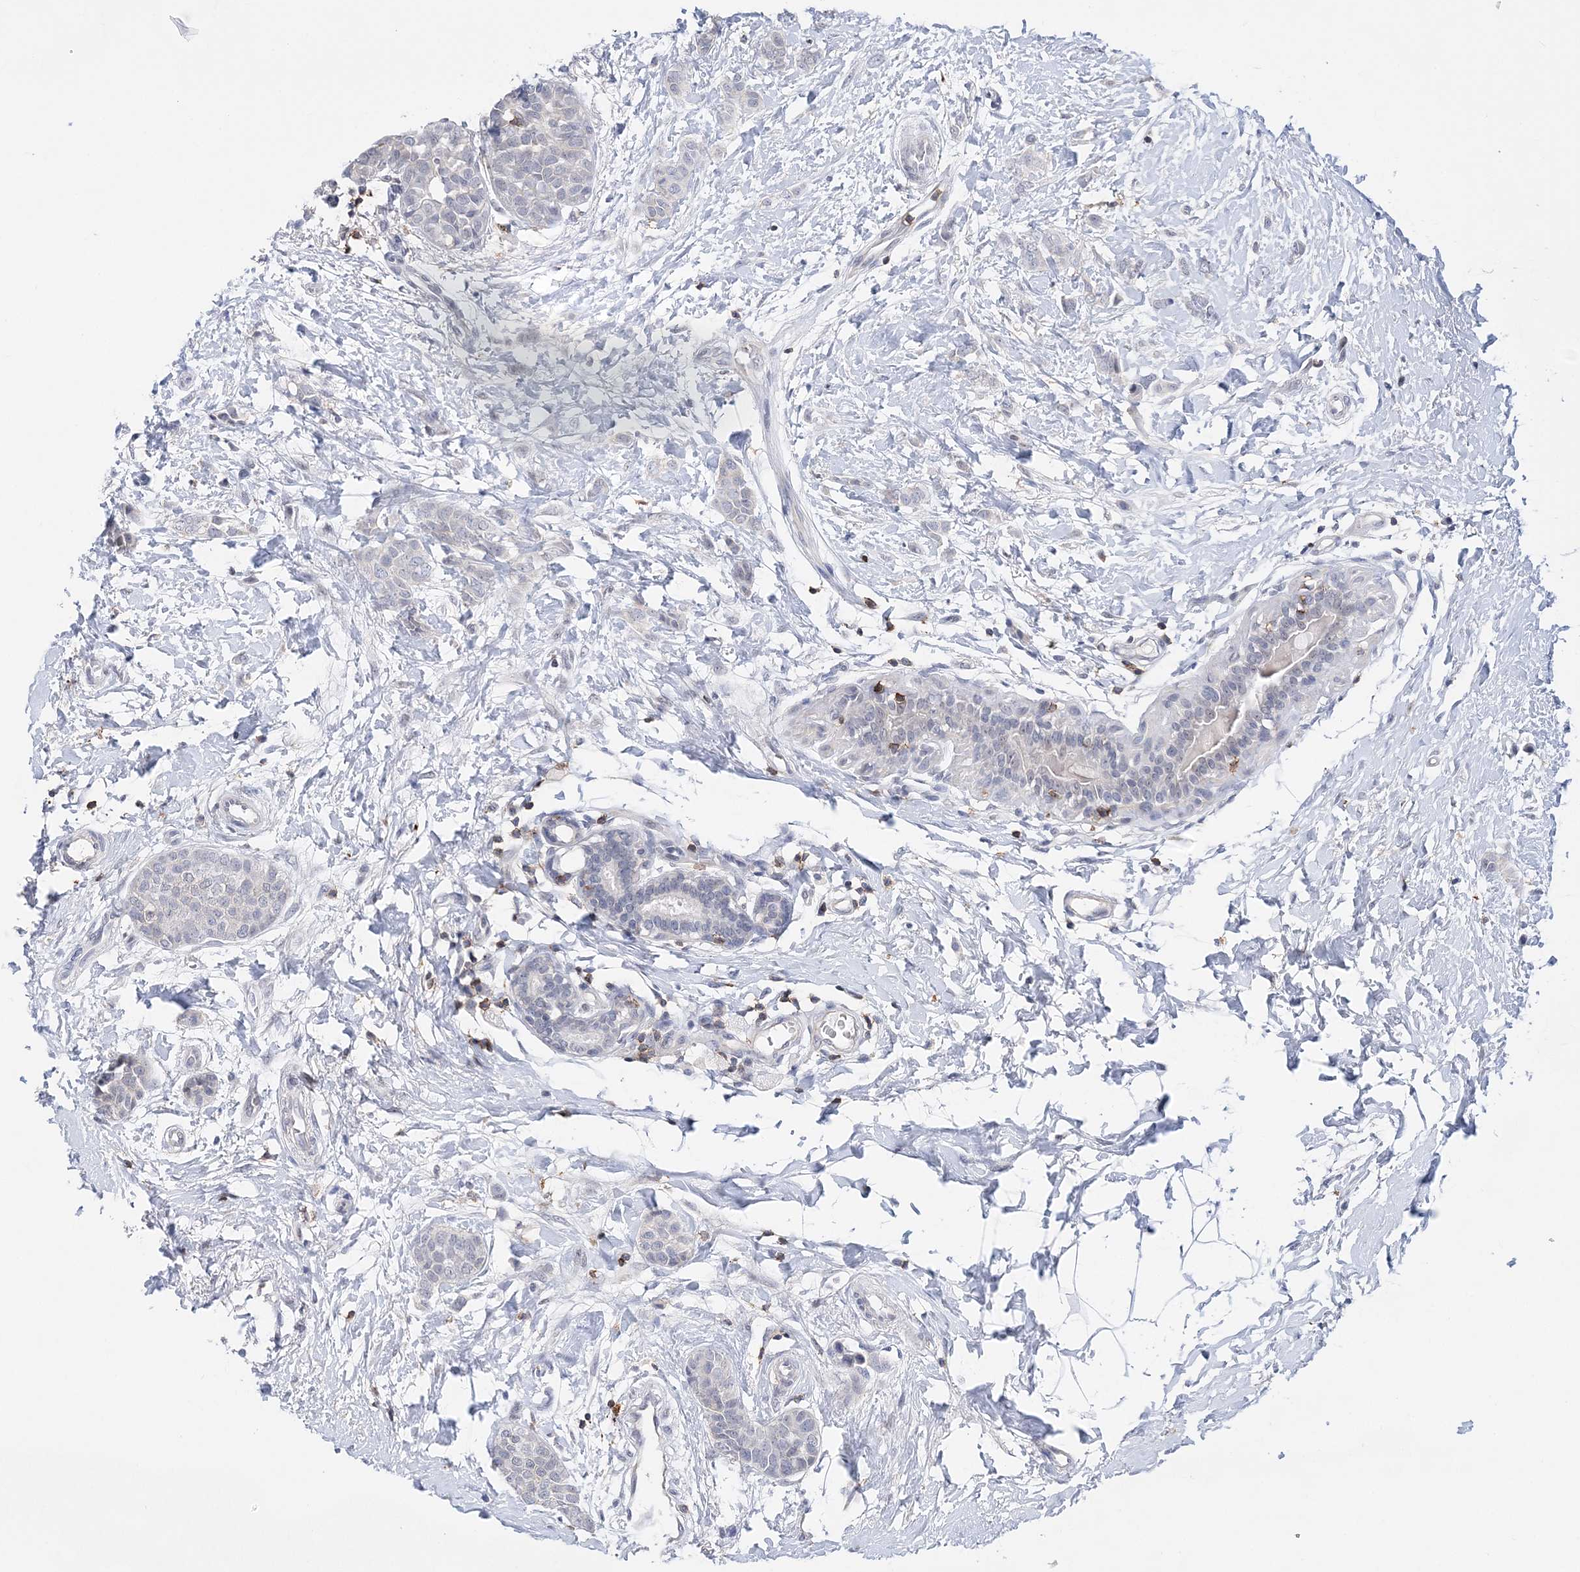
{"staining": {"intensity": "negative", "quantity": "none", "location": "none"}, "tissue": "breast cancer", "cell_type": "Tumor cells", "image_type": "cancer", "snomed": [{"axis": "morphology", "description": "Lobular carcinoma, in situ"}, {"axis": "morphology", "description": "Lobular carcinoma"}, {"axis": "topography", "description": "Breast"}], "caption": "IHC of human lobular carcinoma (breast) demonstrates no staining in tumor cells. (Brightfield microscopy of DAB (3,3'-diaminobenzidine) IHC at high magnification).", "gene": "PRMT9", "patient": {"sex": "female", "age": 41}}